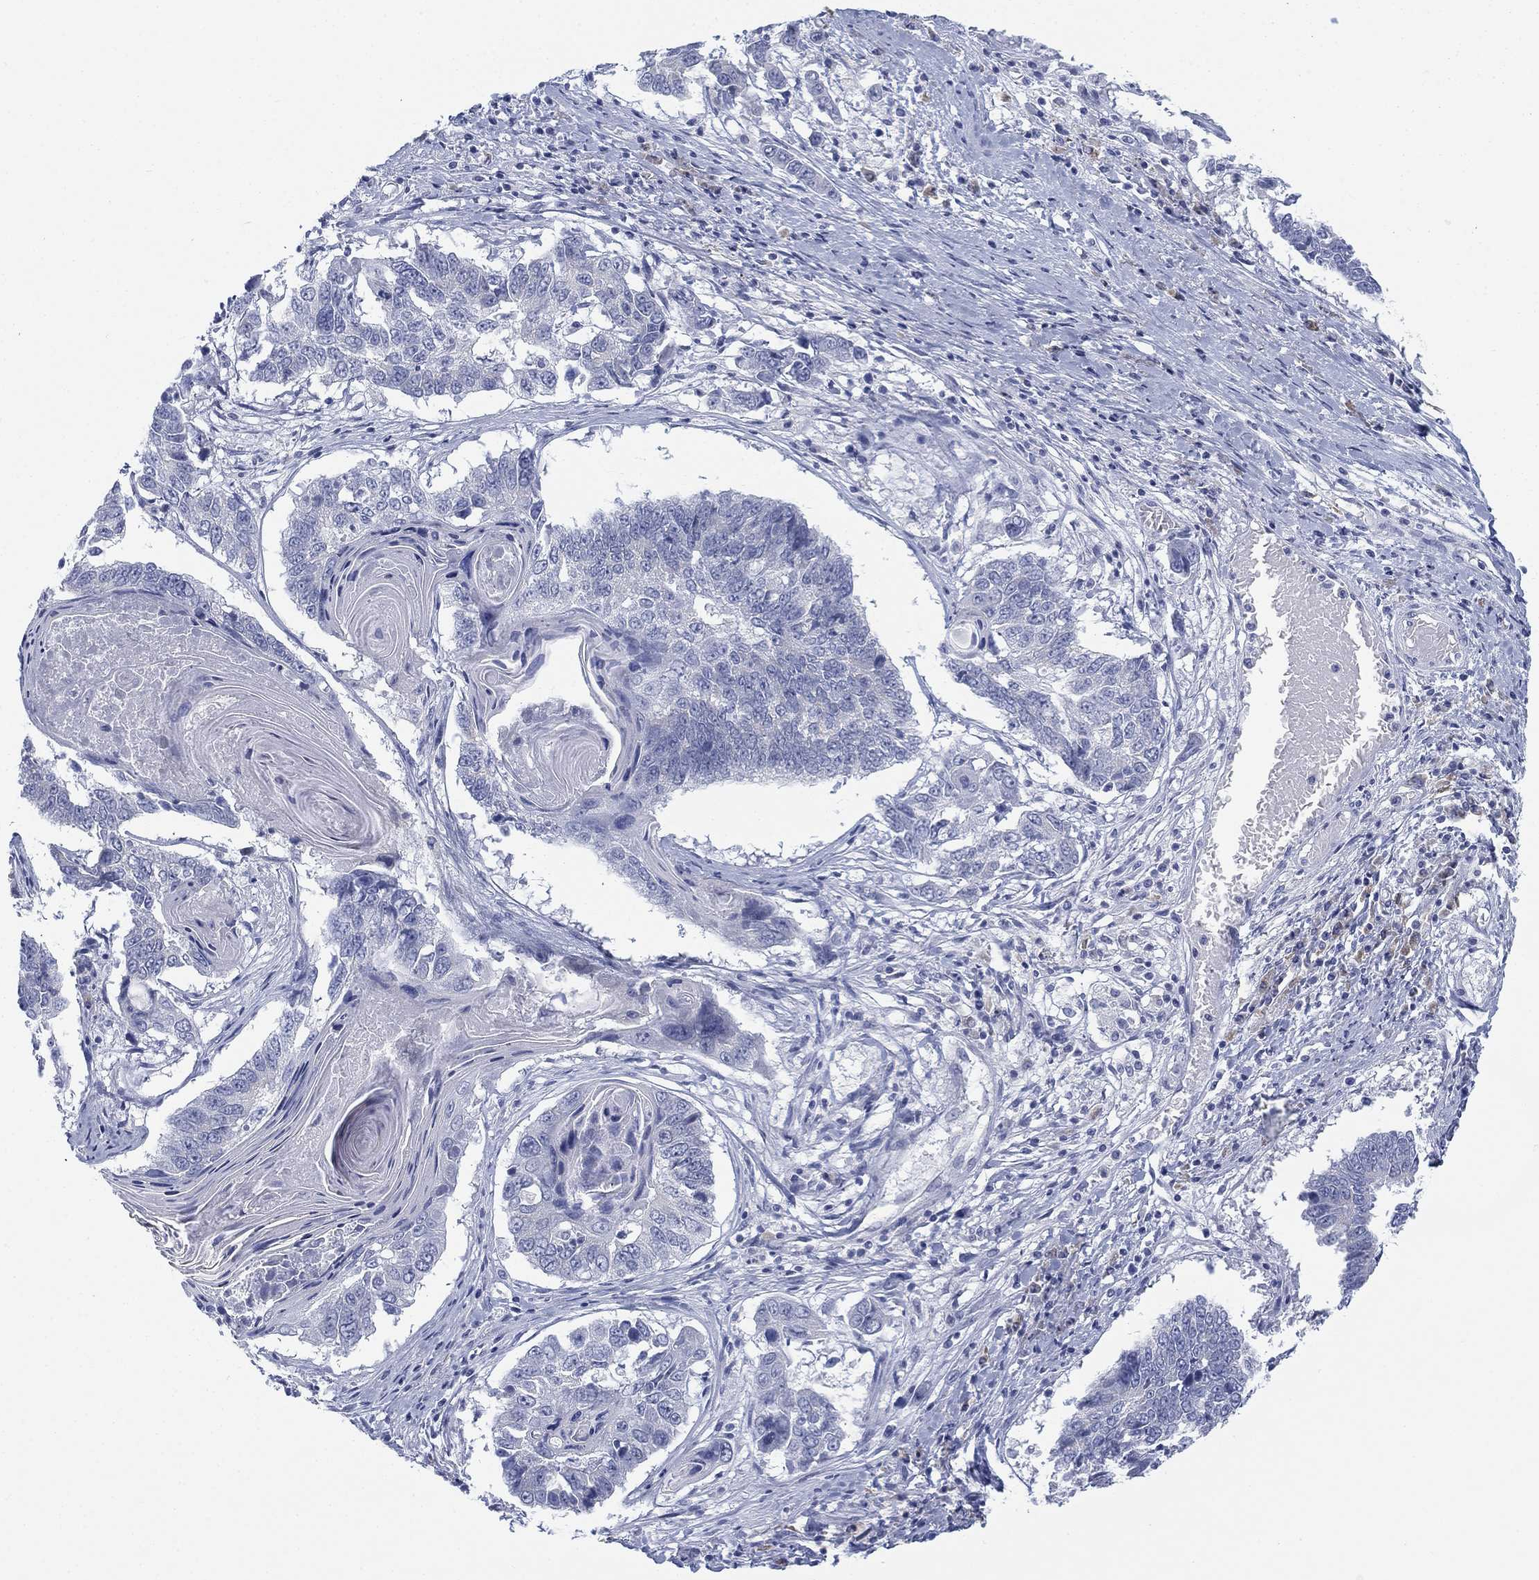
{"staining": {"intensity": "negative", "quantity": "none", "location": "none"}, "tissue": "lung cancer", "cell_type": "Tumor cells", "image_type": "cancer", "snomed": [{"axis": "morphology", "description": "Squamous cell carcinoma, NOS"}, {"axis": "topography", "description": "Lung"}], "caption": "IHC photomicrograph of human lung cancer stained for a protein (brown), which reveals no expression in tumor cells.", "gene": "GCNA", "patient": {"sex": "male", "age": 73}}